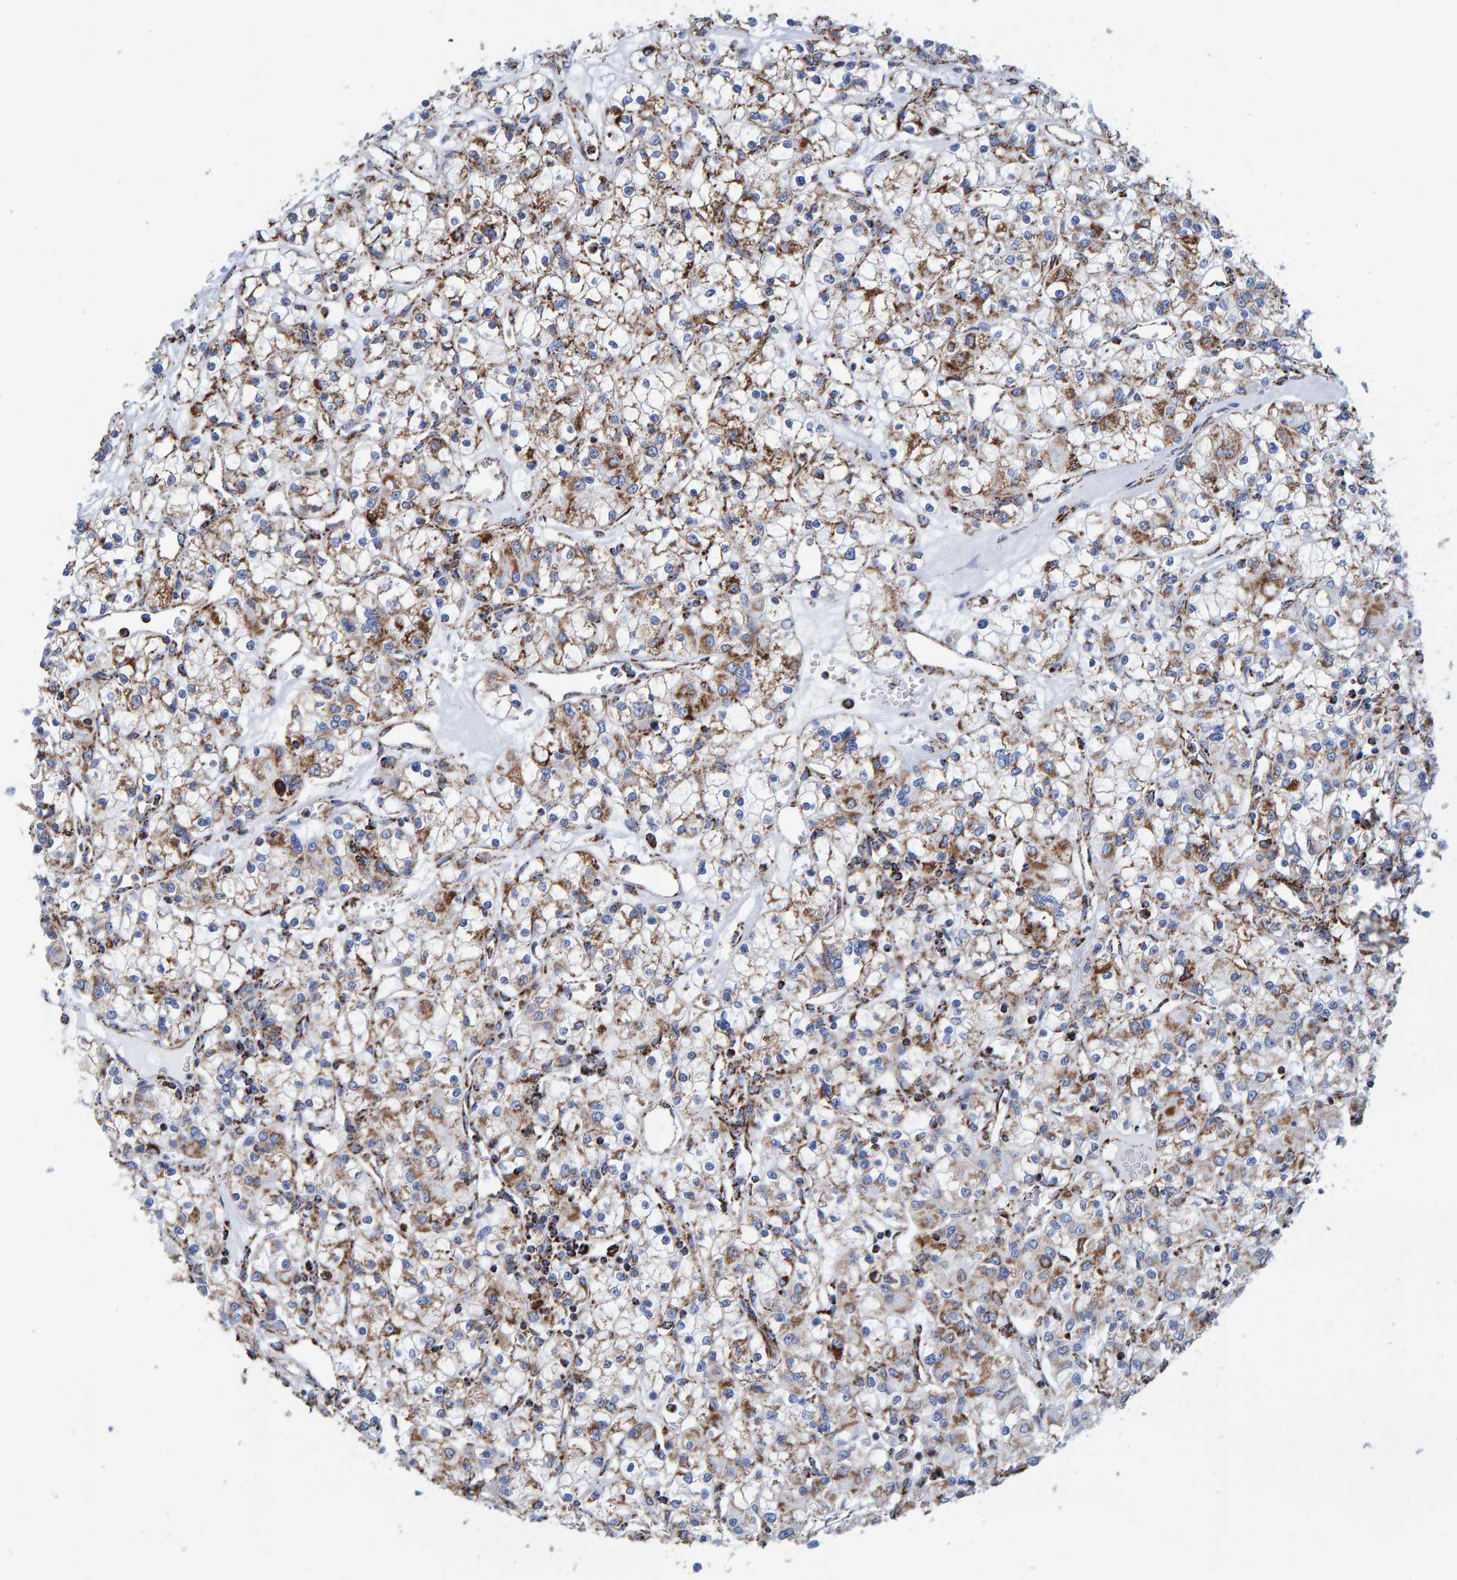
{"staining": {"intensity": "moderate", "quantity": "25%-75%", "location": "cytoplasmic/membranous"}, "tissue": "renal cancer", "cell_type": "Tumor cells", "image_type": "cancer", "snomed": [{"axis": "morphology", "description": "Adenocarcinoma, NOS"}, {"axis": "topography", "description": "Kidney"}], "caption": "A micrograph of renal cancer (adenocarcinoma) stained for a protein demonstrates moderate cytoplasmic/membranous brown staining in tumor cells. The protein is shown in brown color, while the nuclei are stained blue.", "gene": "ENSG00000262660", "patient": {"sex": "female", "age": 59}}